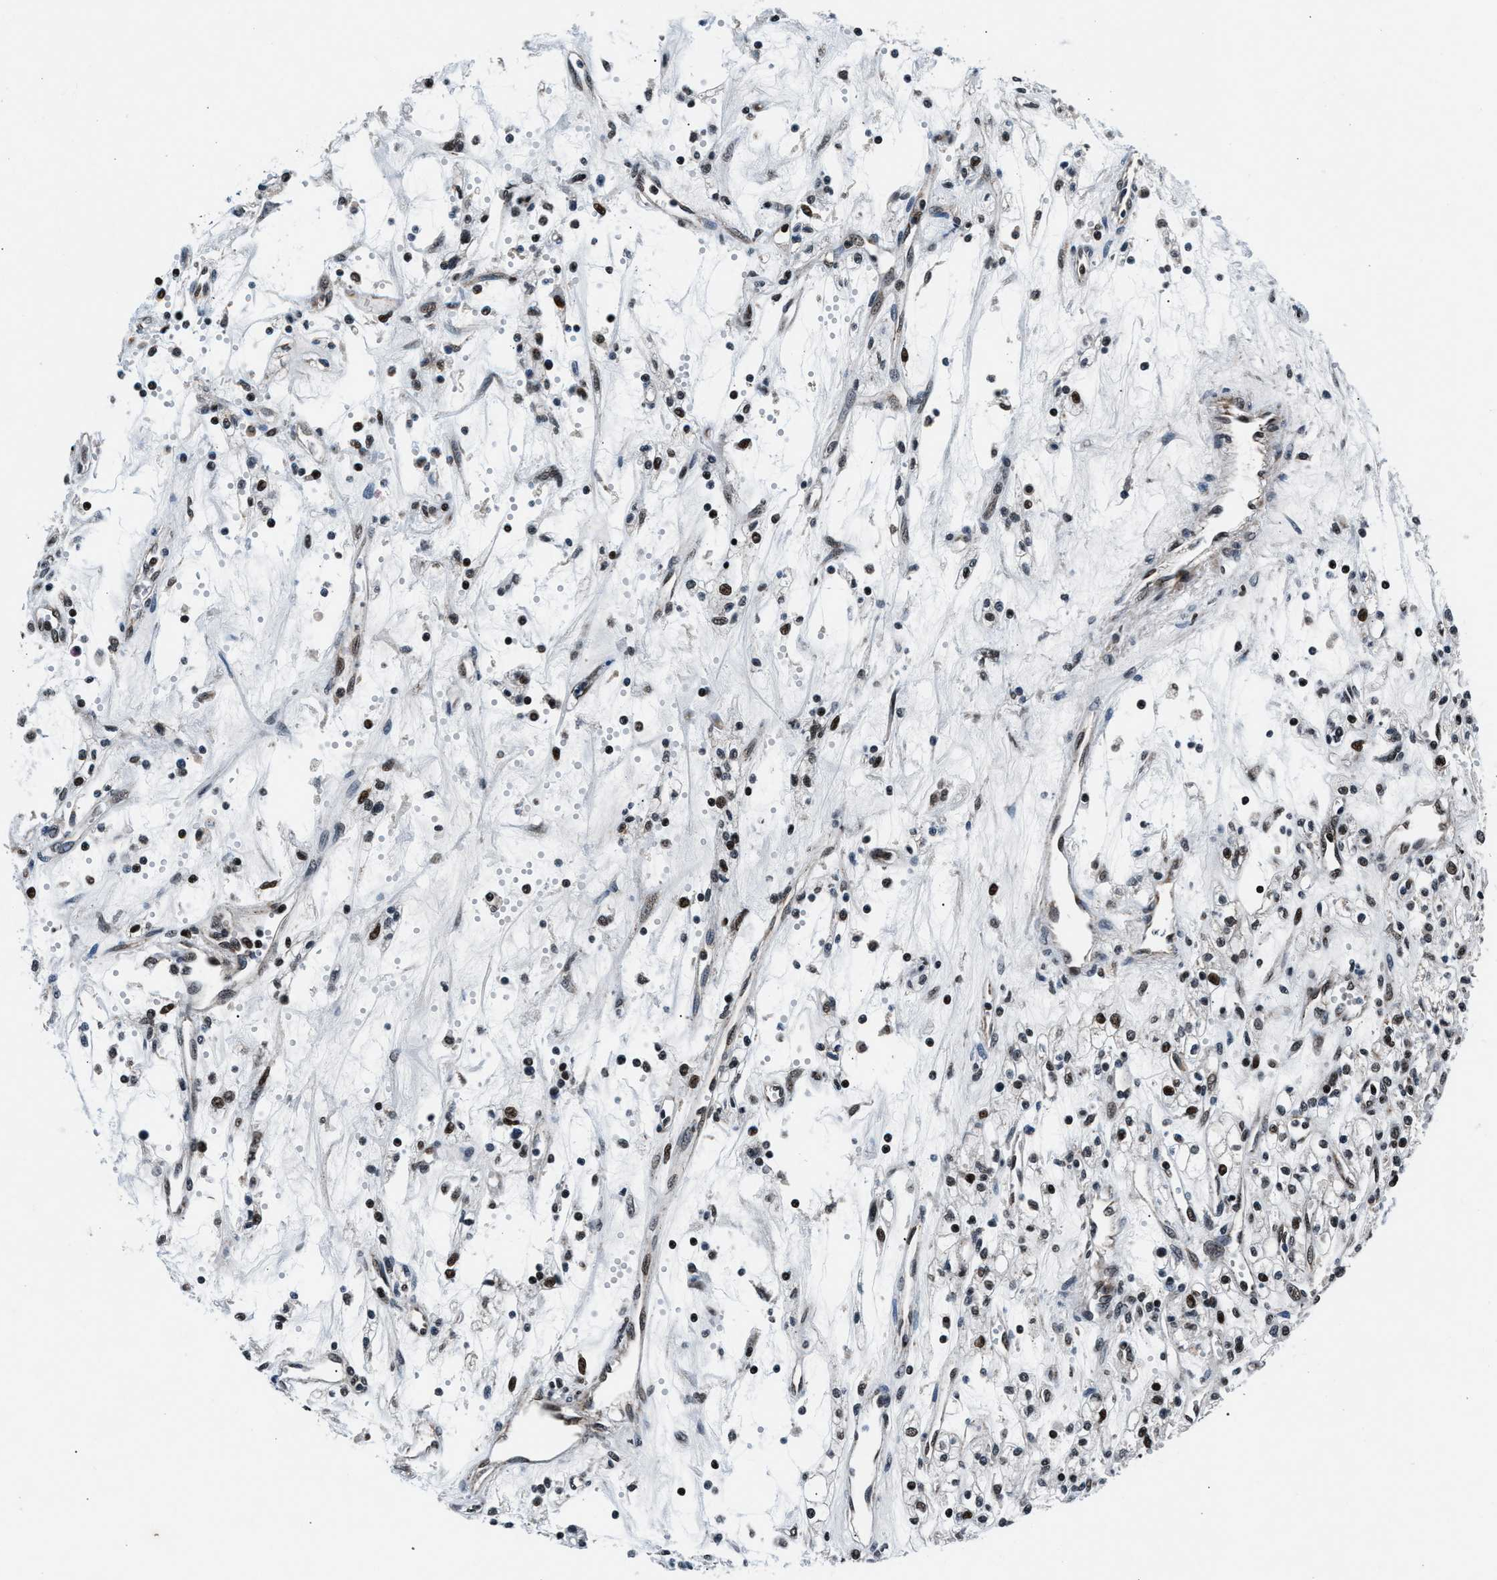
{"staining": {"intensity": "moderate", "quantity": "25%-75%", "location": "nuclear"}, "tissue": "renal cancer", "cell_type": "Tumor cells", "image_type": "cancer", "snomed": [{"axis": "morphology", "description": "Adenocarcinoma, NOS"}, {"axis": "topography", "description": "Kidney"}], "caption": "Immunohistochemistry (IHC) (DAB) staining of human adenocarcinoma (renal) demonstrates moderate nuclear protein expression in about 25%-75% of tumor cells. (DAB (3,3'-diaminobenzidine) IHC, brown staining for protein, blue staining for nuclei).", "gene": "PRRC2B", "patient": {"sex": "male", "age": 59}}